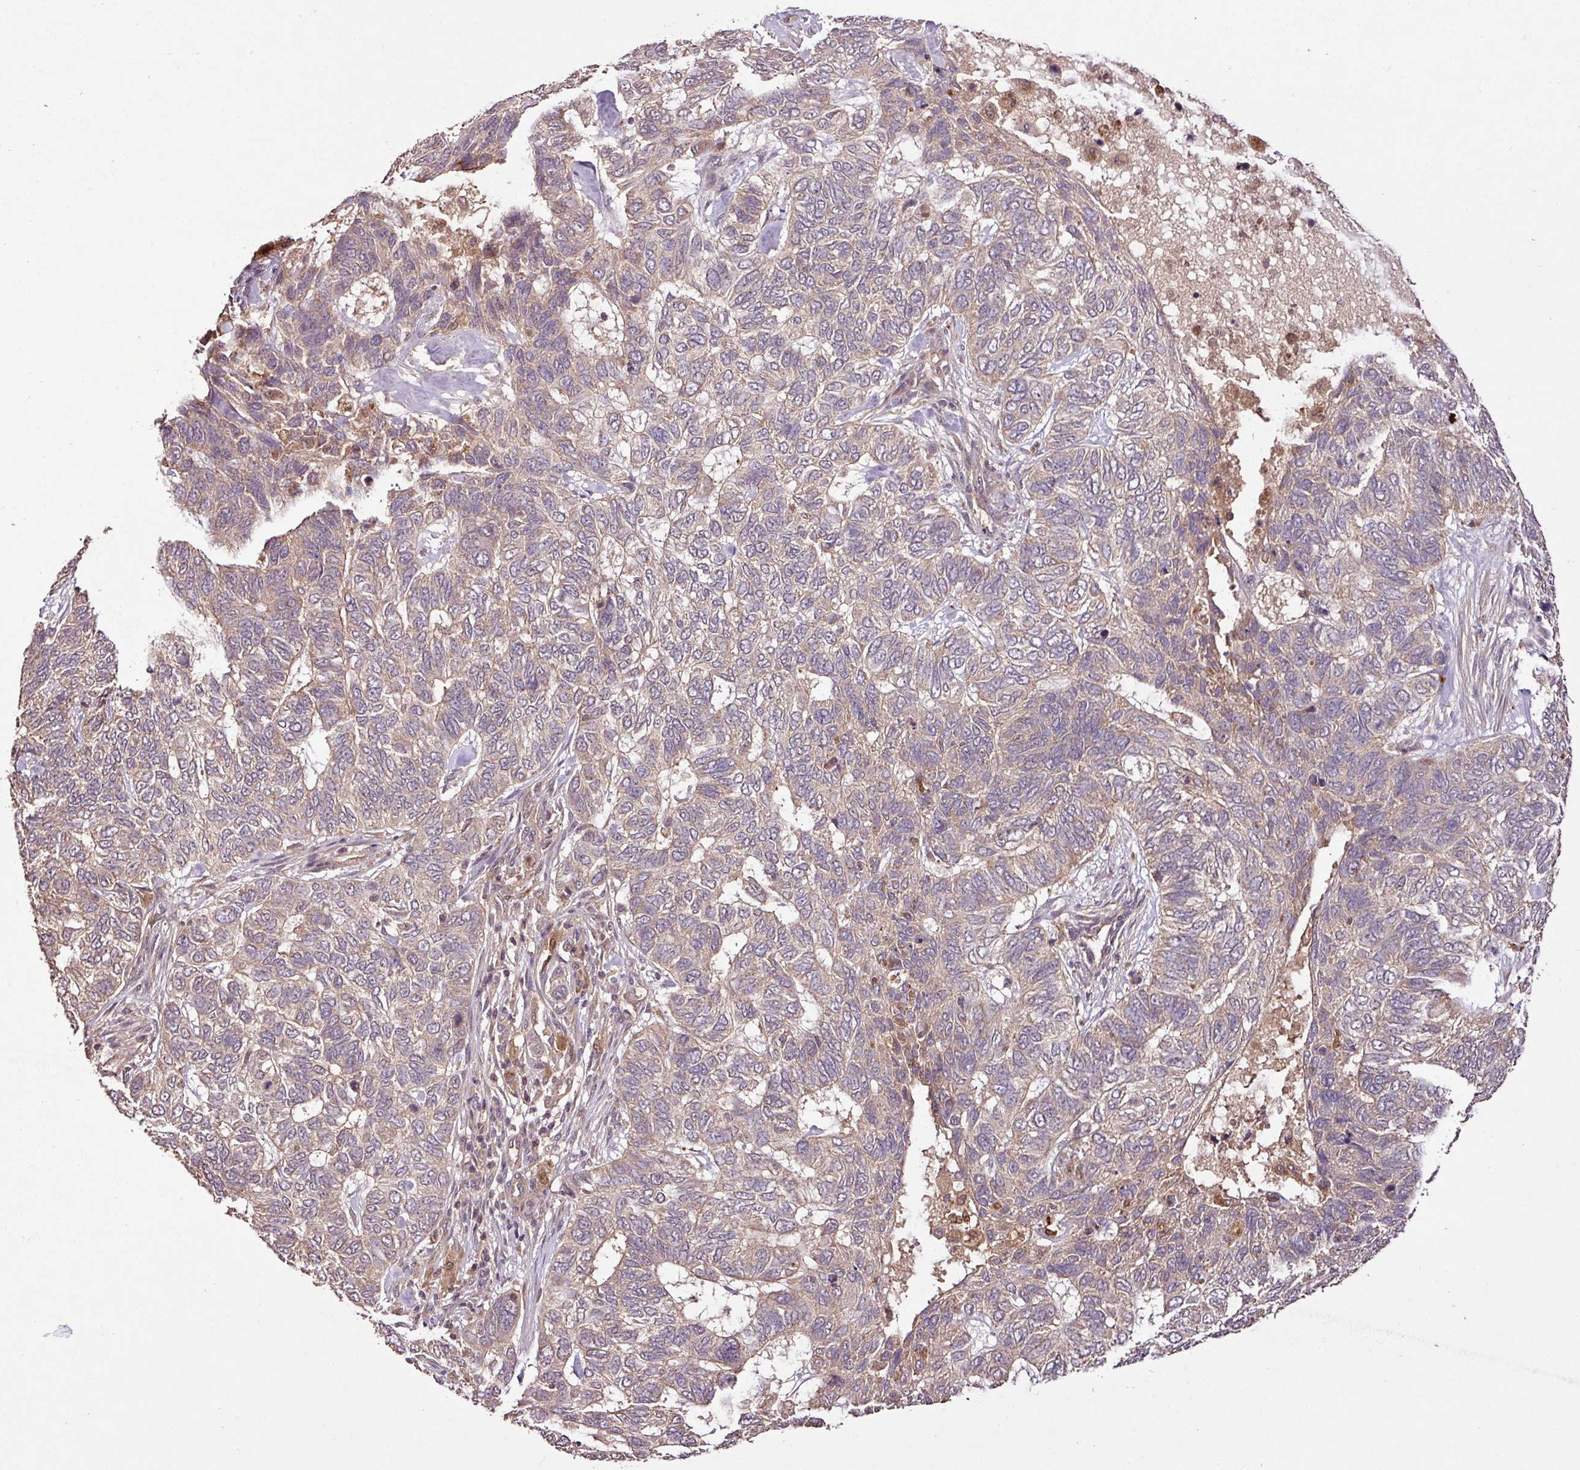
{"staining": {"intensity": "weak", "quantity": "25%-75%", "location": "cytoplasmic/membranous"}, "tissue": "skin cancer", "cell_type": "Tumor cells", "image_type": "cancer", "snomed": [{"axis": "morphology", "description": "Basal cell carcinoma"}, {"axis": "topography", "description": "Skin"}], "caption": "Immunohistochemistry (IHC) of human skin cancer shows low levels of weak cytoplasmic/membranous positivity in about 25%-75% of tumor cells.", "gene": "FAIM", "patient": {"sex": "female", "age": 65}}